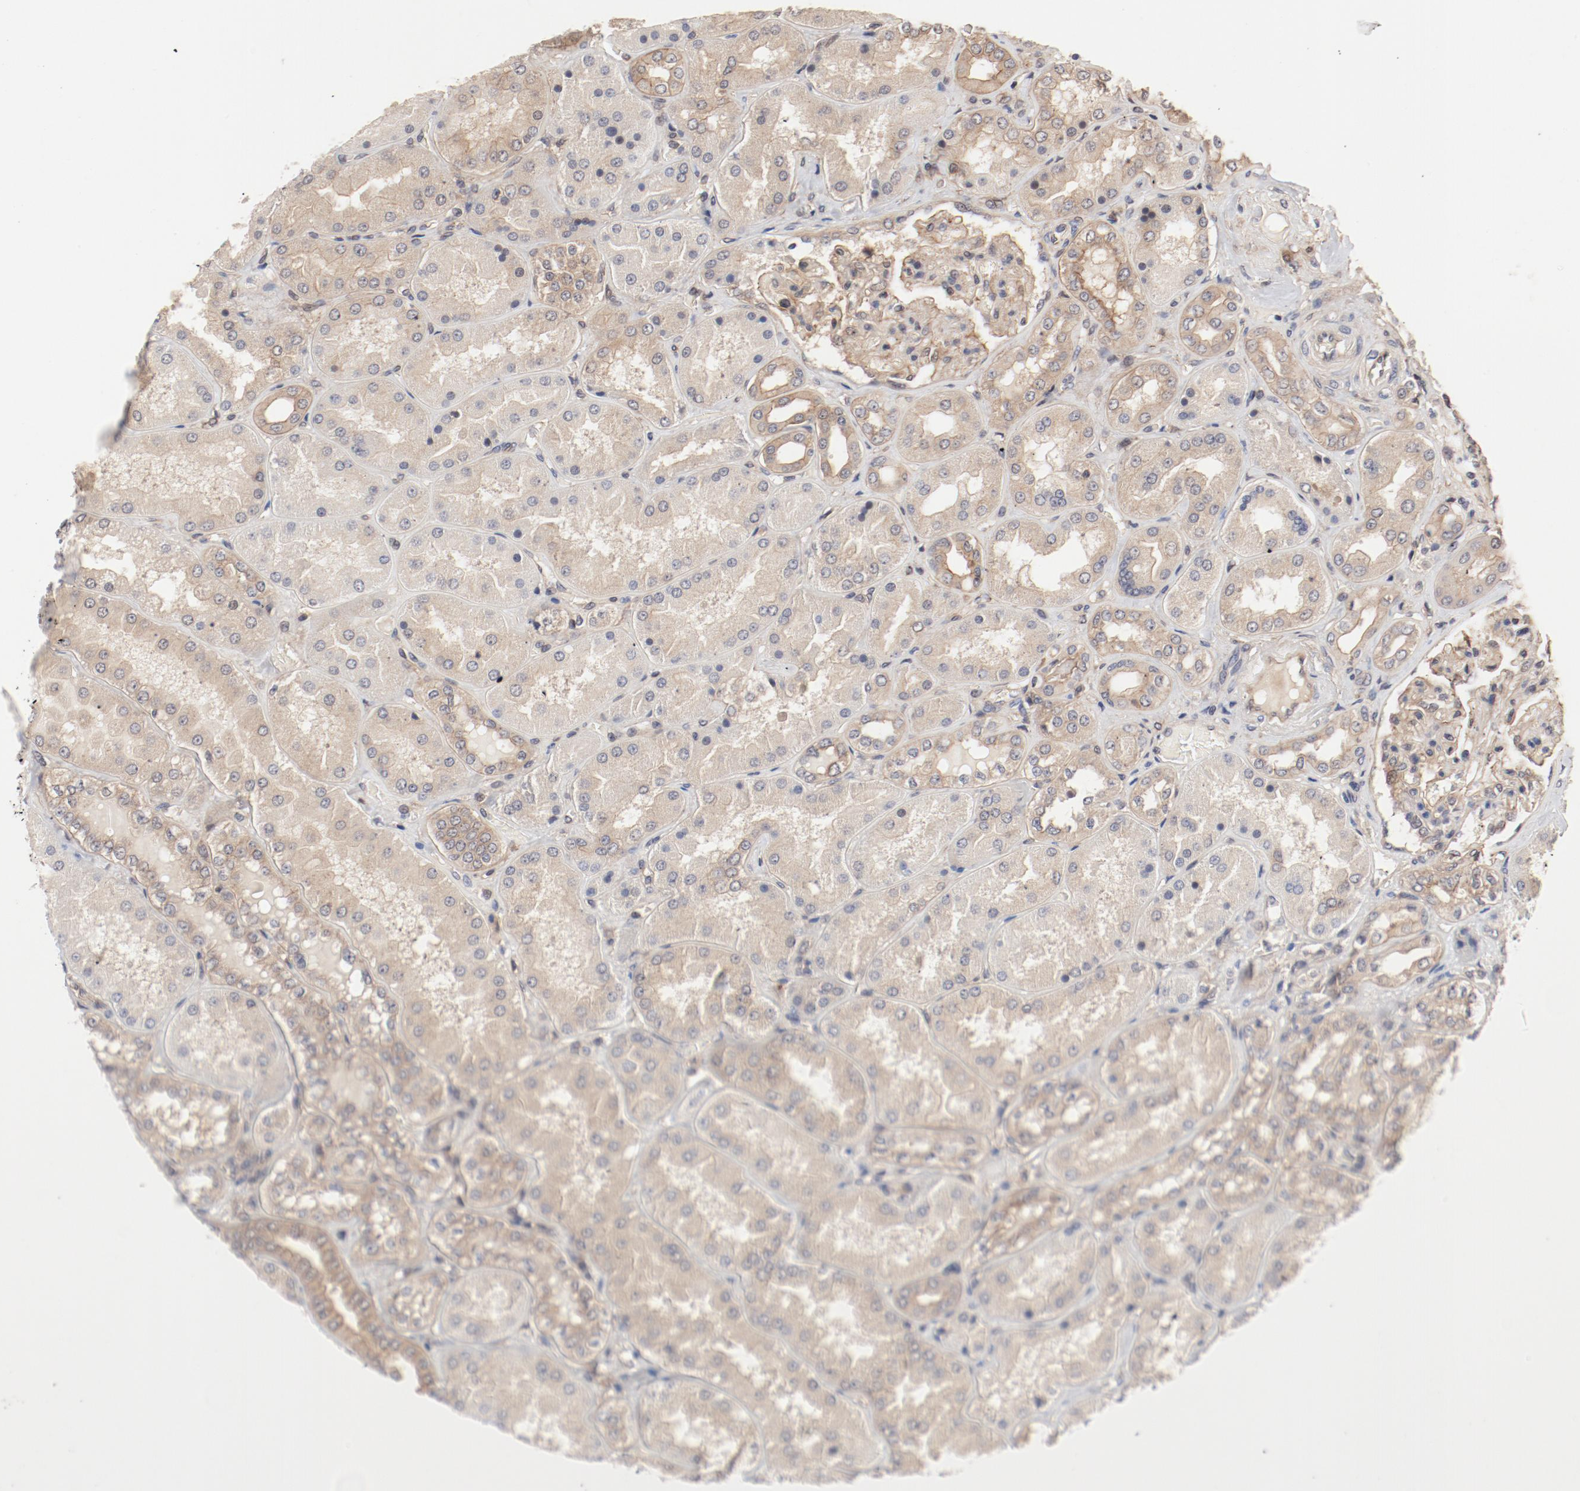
{"staining": {"intensity": "weak", "quantity": "25%-75%", "location": "cytoplasmic/membranous"}, "tissue": "kidney", "cell_type": "Cells in glomeruli", "image_type": "normal", "snomed": [{"axis": "morphology", "description": "Normal tissue, NOS"}, {"axis": "topography", "description": "Kidney"}], "caption": "Weak cytoplasmic/membranous staining is seen in approximately 25%-75% of cells in glomeruli in unremarkable kidney.", "gene": "PITPNM2", "patient": {"sex": "female", "age": 56}}